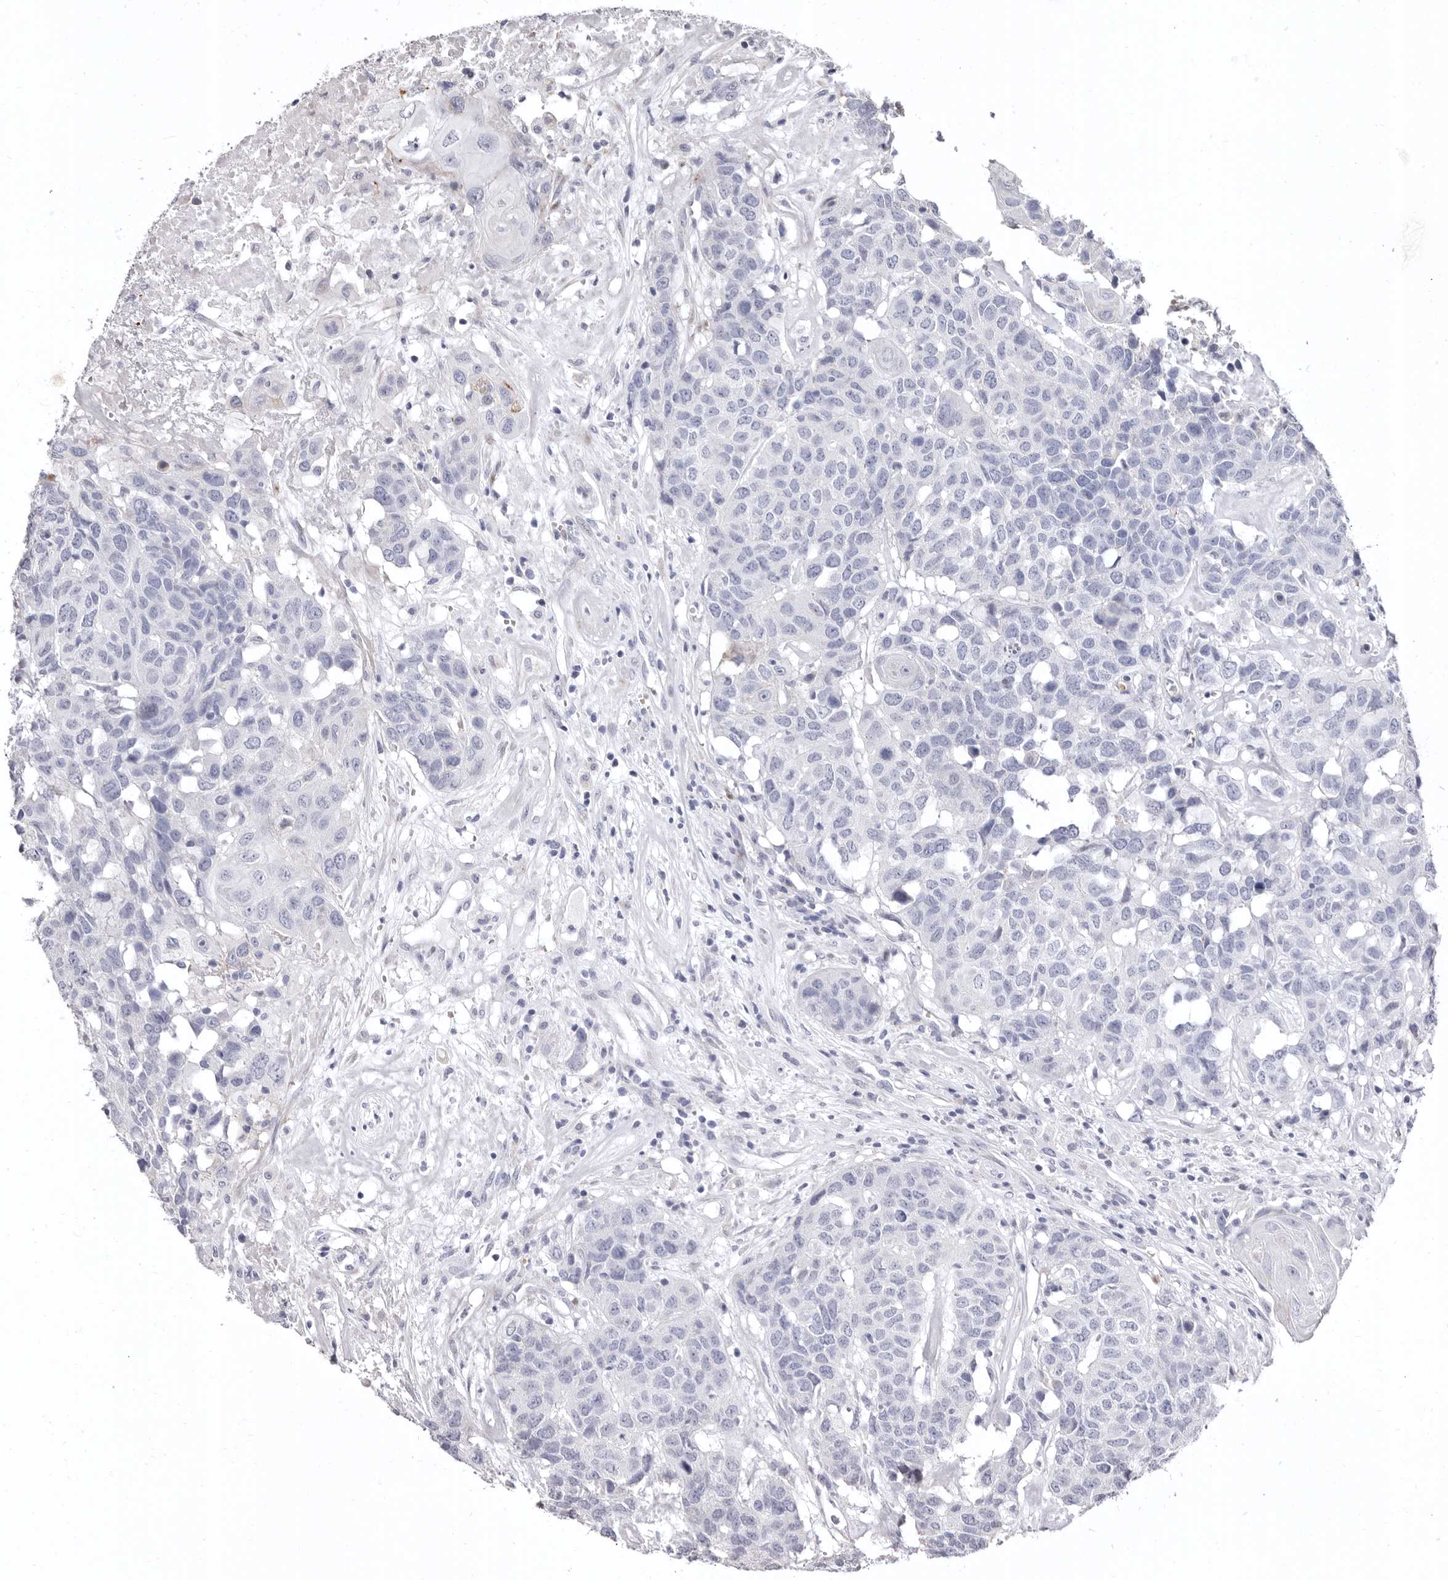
{"staining": {"intensity": "negative", "quantity": "none", "location": "none"}, "tissue": "head and neck cancer", "cell_type": "Tumor cells", "image_type": "cancer", "snomed": [{"axis": "morphology", "description": "Squamous cell carcinoma, NOS"}, {"axis": "topography", "description": "Head-Neck"}], "caption": "This is a image of immunohistochemistry (IHC) staining of squamous cell carcinoma (head and neck), which shows no positivity in tumor cells. Brightfield microscopy of immunohistochemistry (IHC) stained with DAB (3,3'-diaminobenzidine) (brown) and hematoxylin (blue), captured at high magnification.", "gene": "AIDA", "patient": {"sex": "male", "age": 66}}